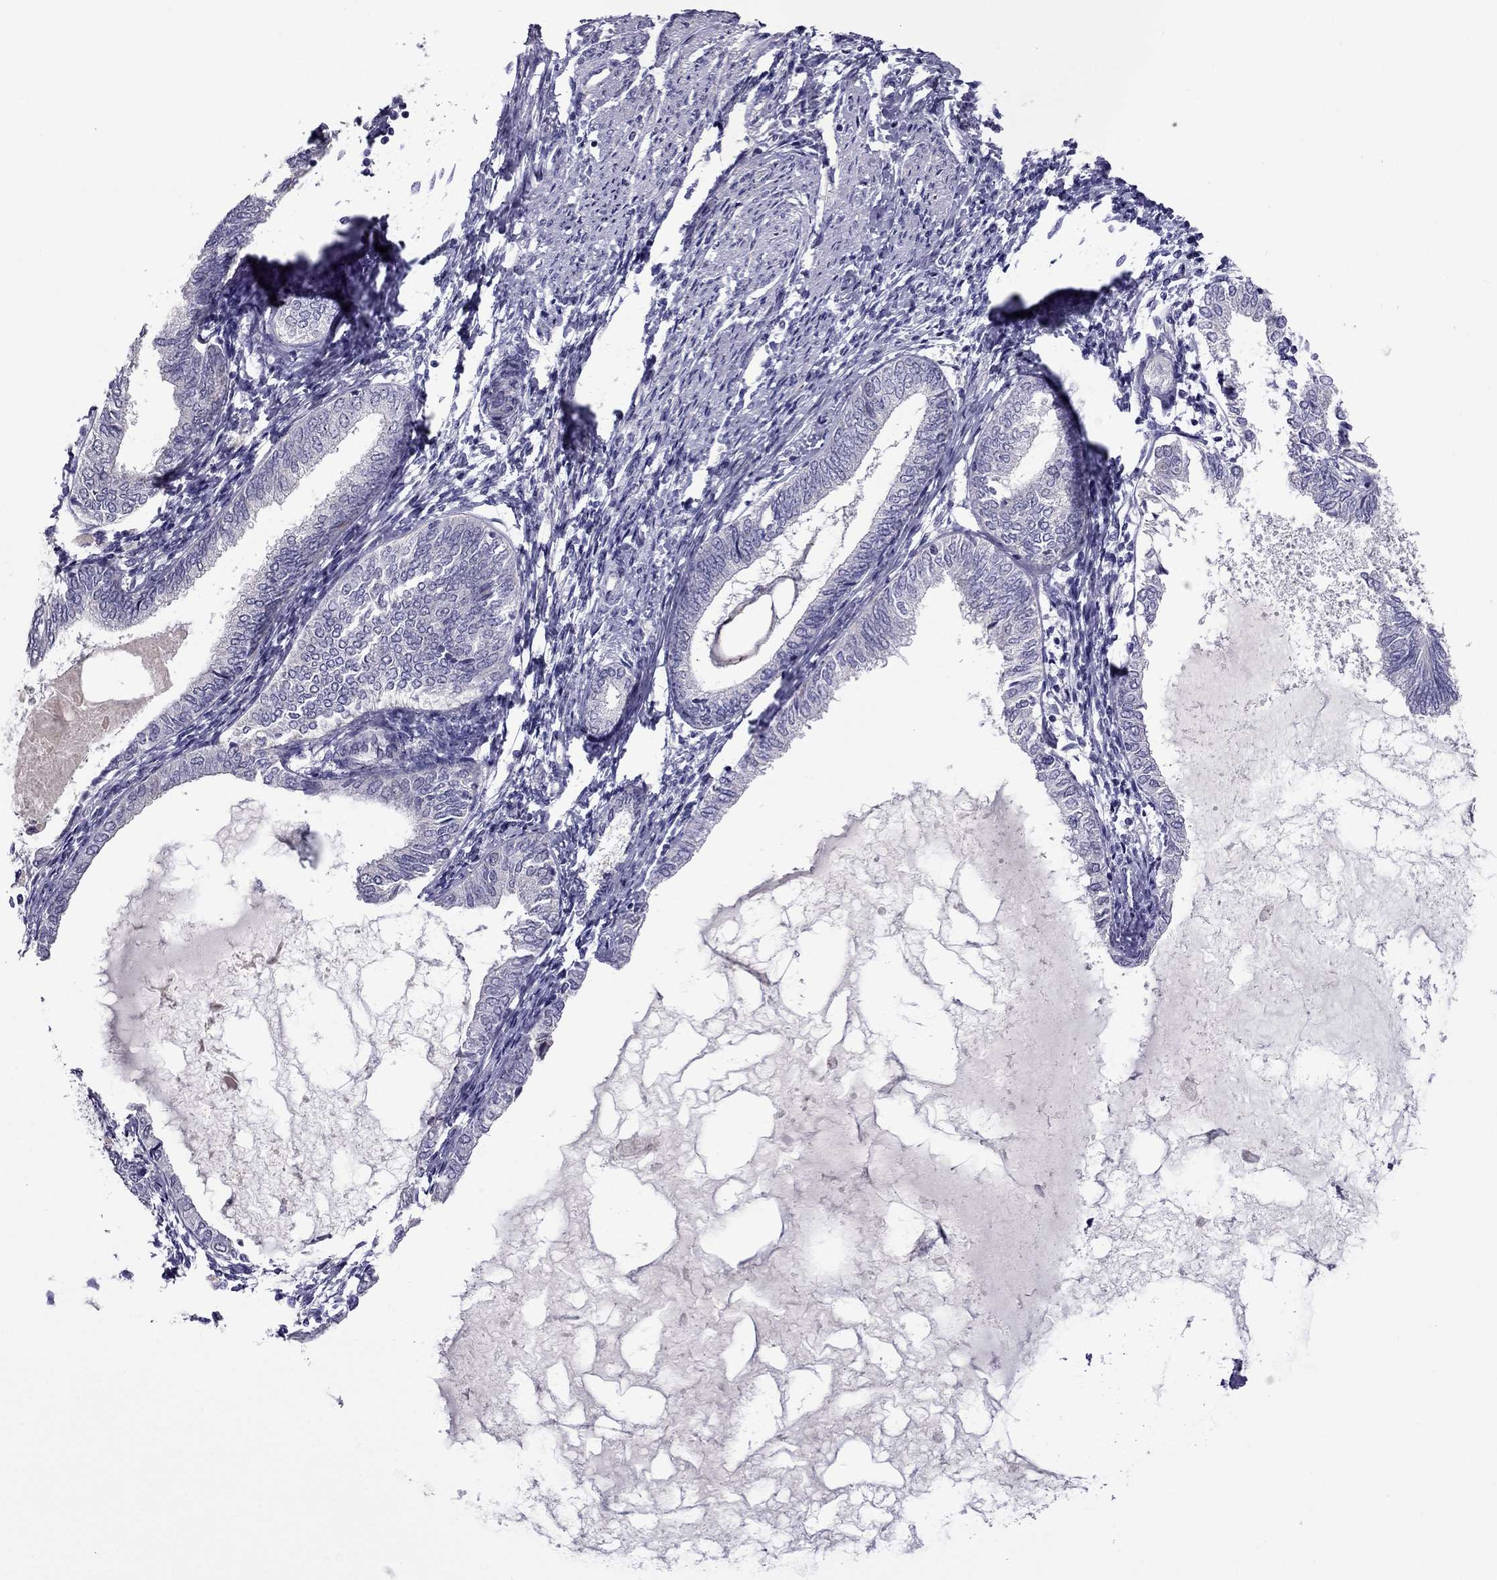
{"staining": {"intensity": "negative", "quantity": "none", "location": "none"}, "tissue": "endometrial cancer", "cell_type": "Tumor cells", "image_type": "cancer", "snomed": [{"axis": "morphology", "description": "Adenocarcinoma, NOS"}, {"axis": "topography", "description": "Endometrium"}], "caption": "Micrograph shows no significant protein staining in tumor cells of adenocarcinoma (endometrial). Nuclei are stained in blue.", "gene": "MYBPH", "patient": {"sex": "female", "age": 68}}